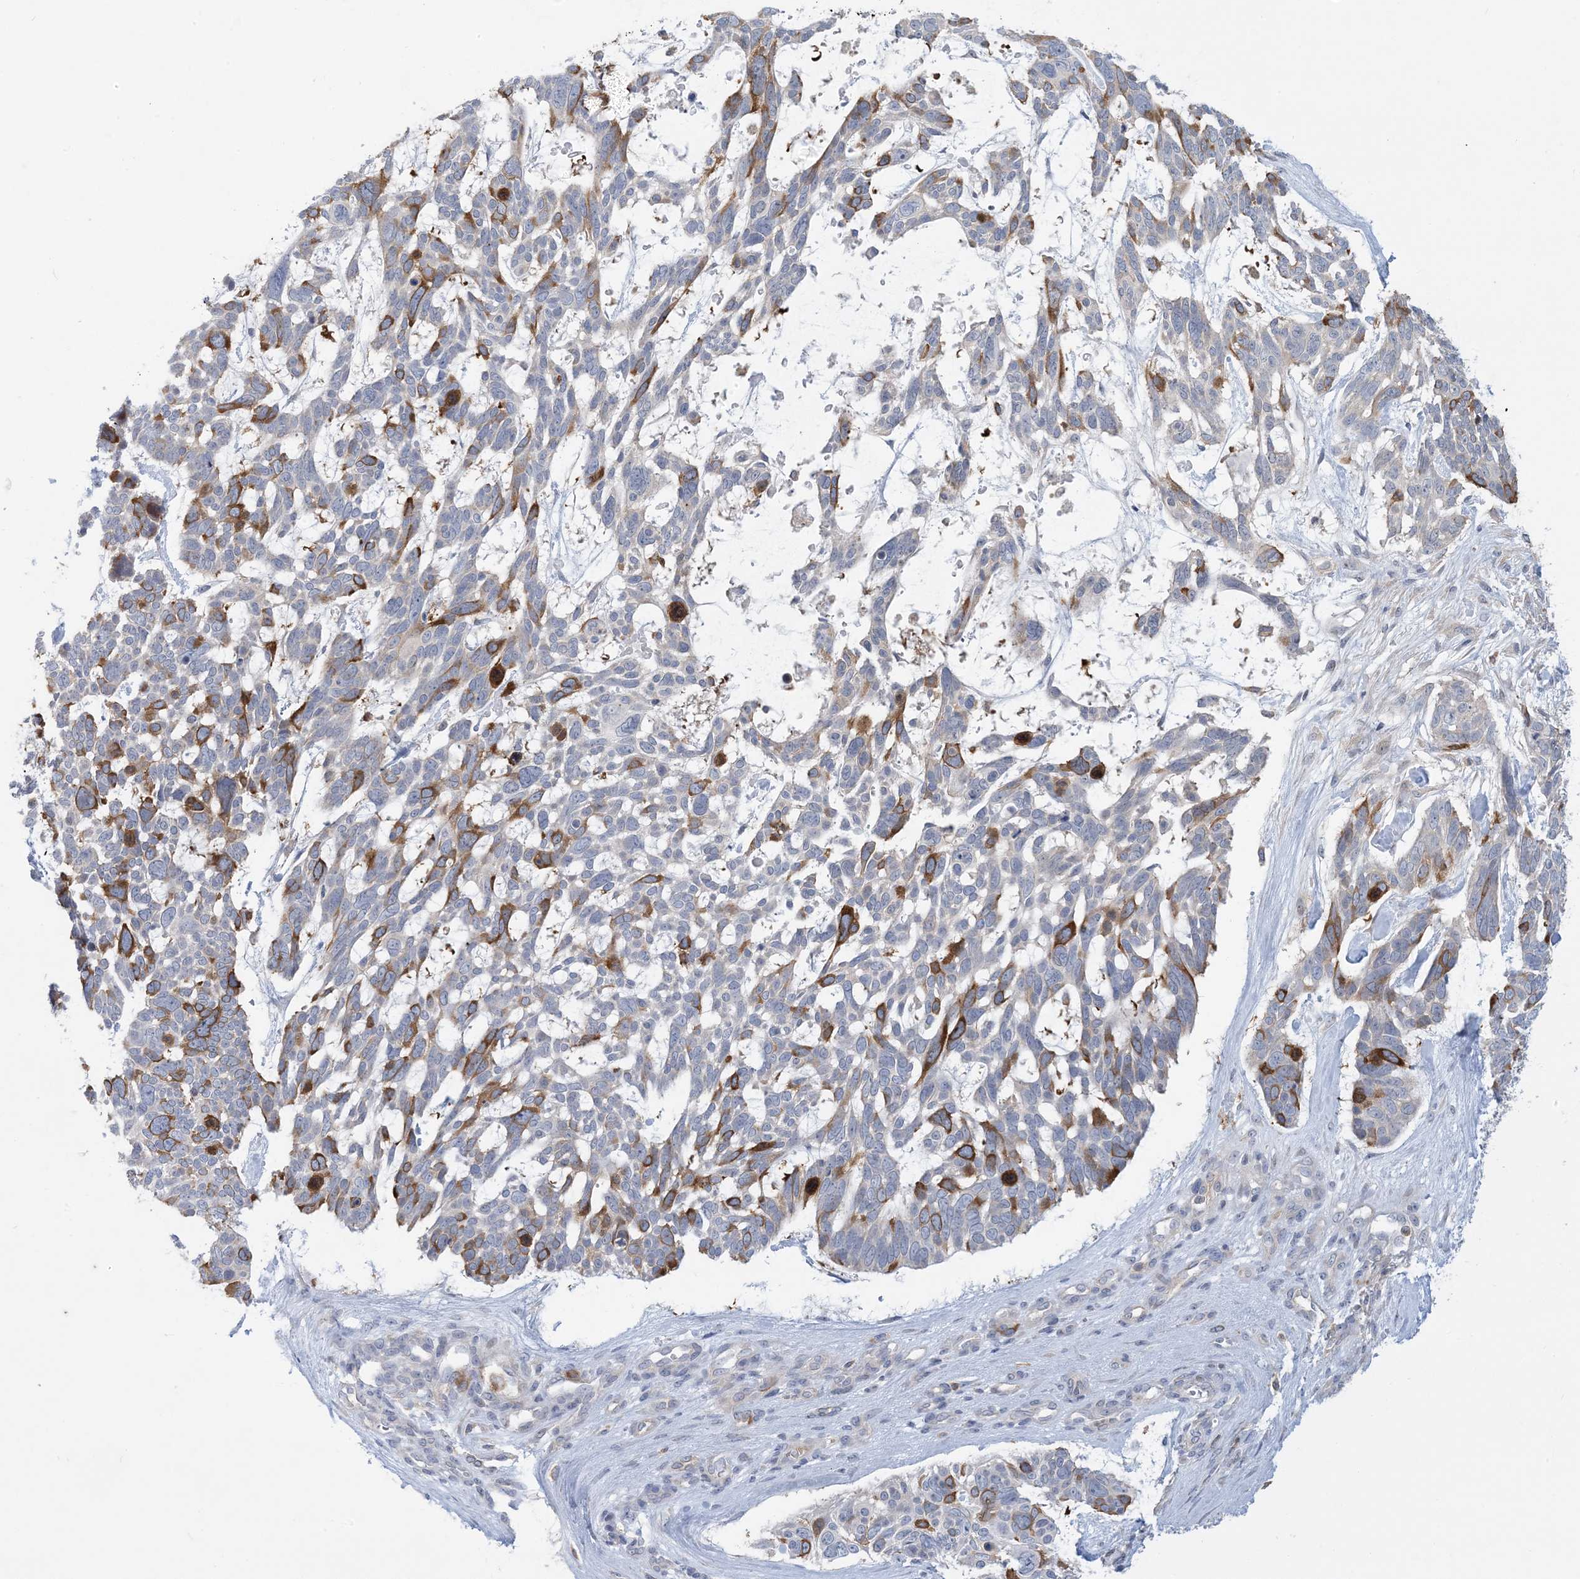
{"staining": {"intensity": "strong", "quantity": "<25%", "location": "cytoplasmic/membranous"}, "tissue": "skin cancer", "cell_type": "Tumor cells", "image_type": "cancer", "snomed": [{"axis": "morphology", "description": "Basal cell carcinoma"}, {"axis": "topography", "description": "Skin"}], "caption": "An image of human skin cancer stained for a protein reveals strong cytoplasmic/membranous brown staining in tumor cells. Using DAB (3,3'-diaminobenzidine) (brown) and hematoxylin (blue) stains, captured at high magnification using brightfield microscopy.", "gene": "AOC1", "patient": {"sex": "male", "age": 88}}